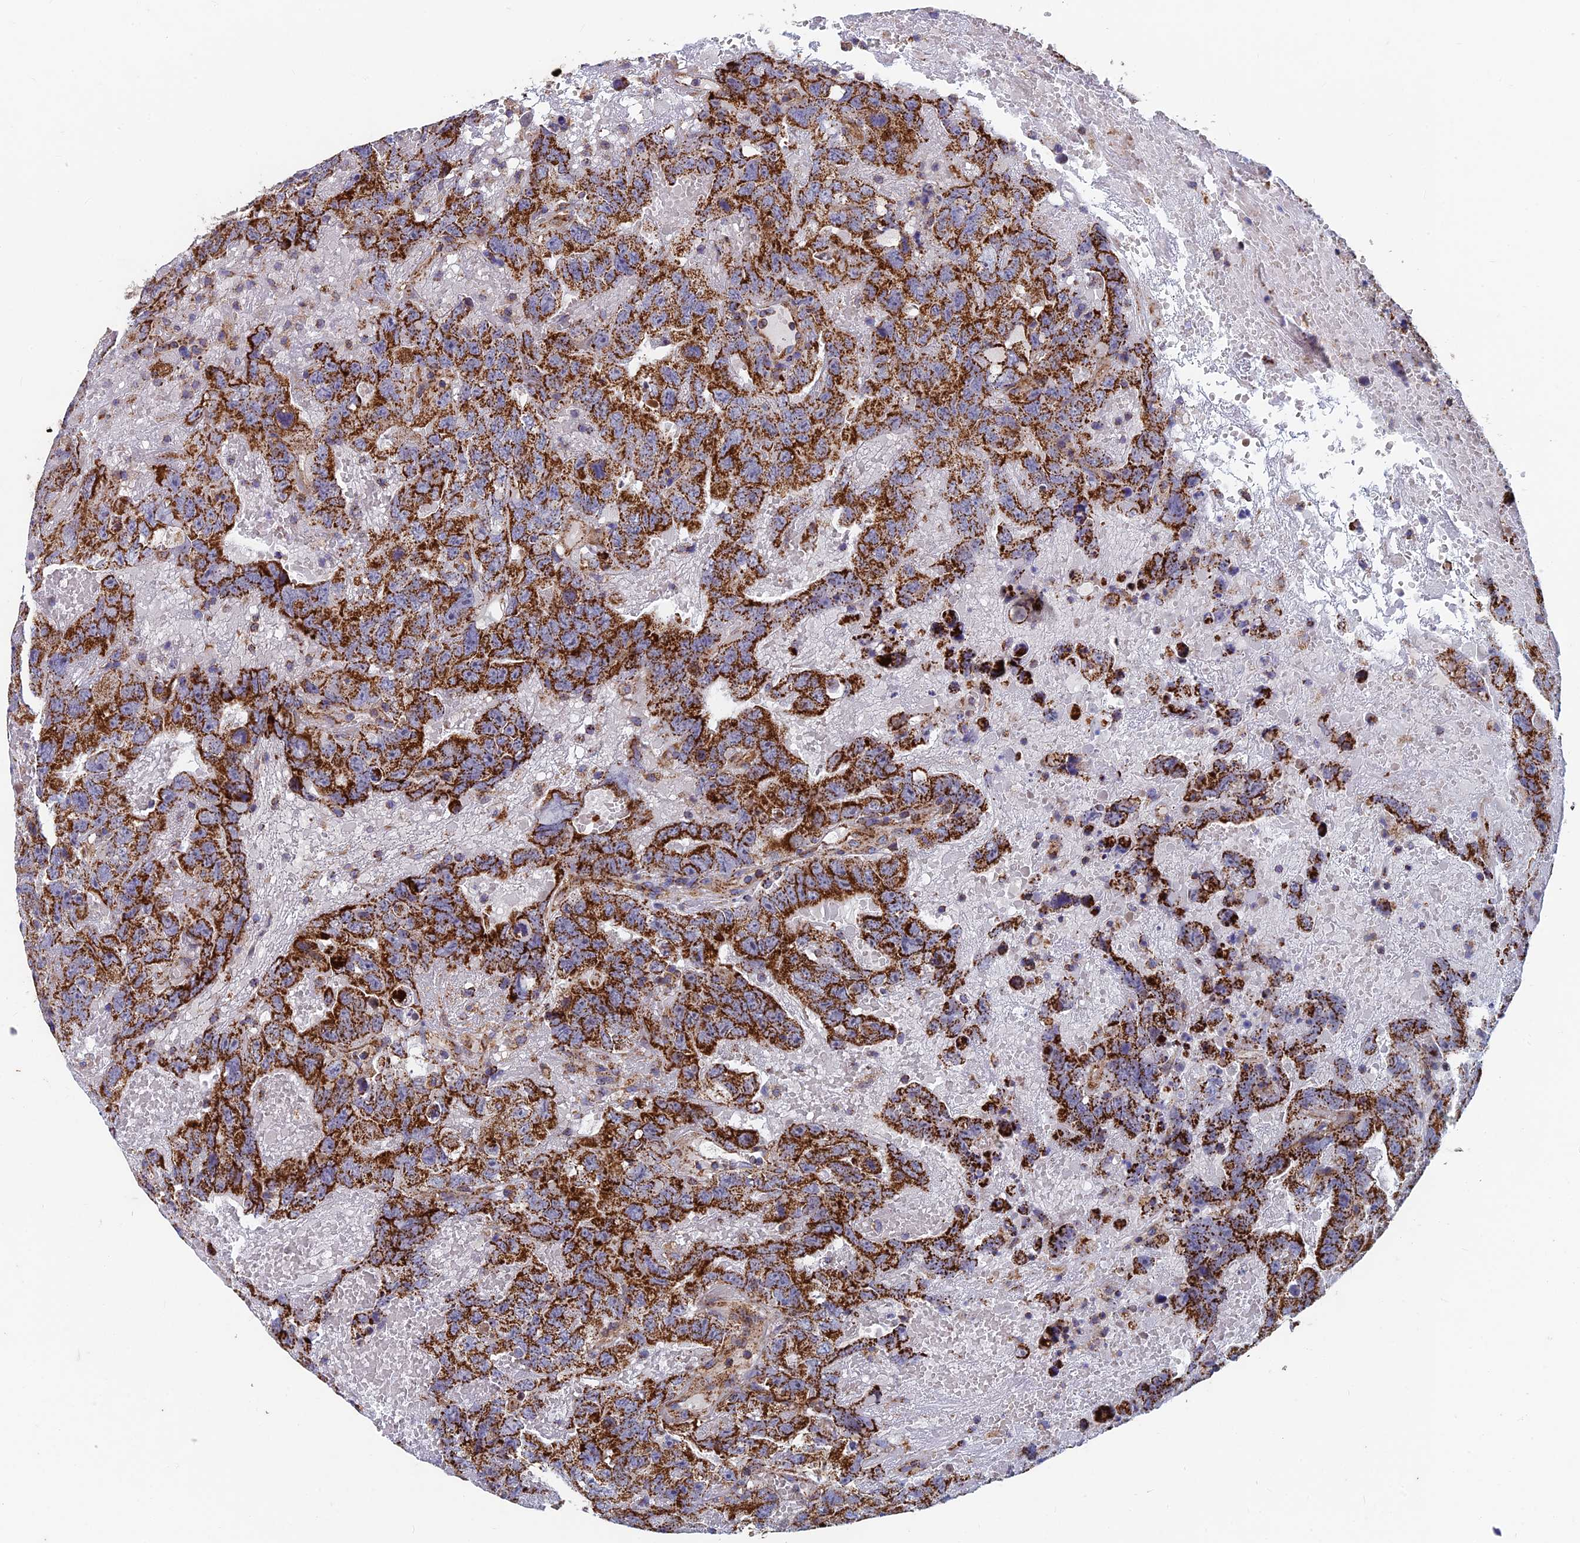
{"staining": {"intensity": "strong", "quantity": ">75%", "location": "cytoplasmic/membranous"}, "tissue": "testis cancer", "cell_type": "Tumor cells", "image_type": "cancer", "snomed": [{"axis": "morphology", "description": "Carcinoma, Embryonal, NOS"}, {"axis": "topography", "description": "Testis"}], "caption": "Human testis cancer (embryonal carcinoma) stained with a protein marker reveals strong staining in tumor cells.", "gene": "MRPS9", "patient": {"sex": "male", "age": 45}}